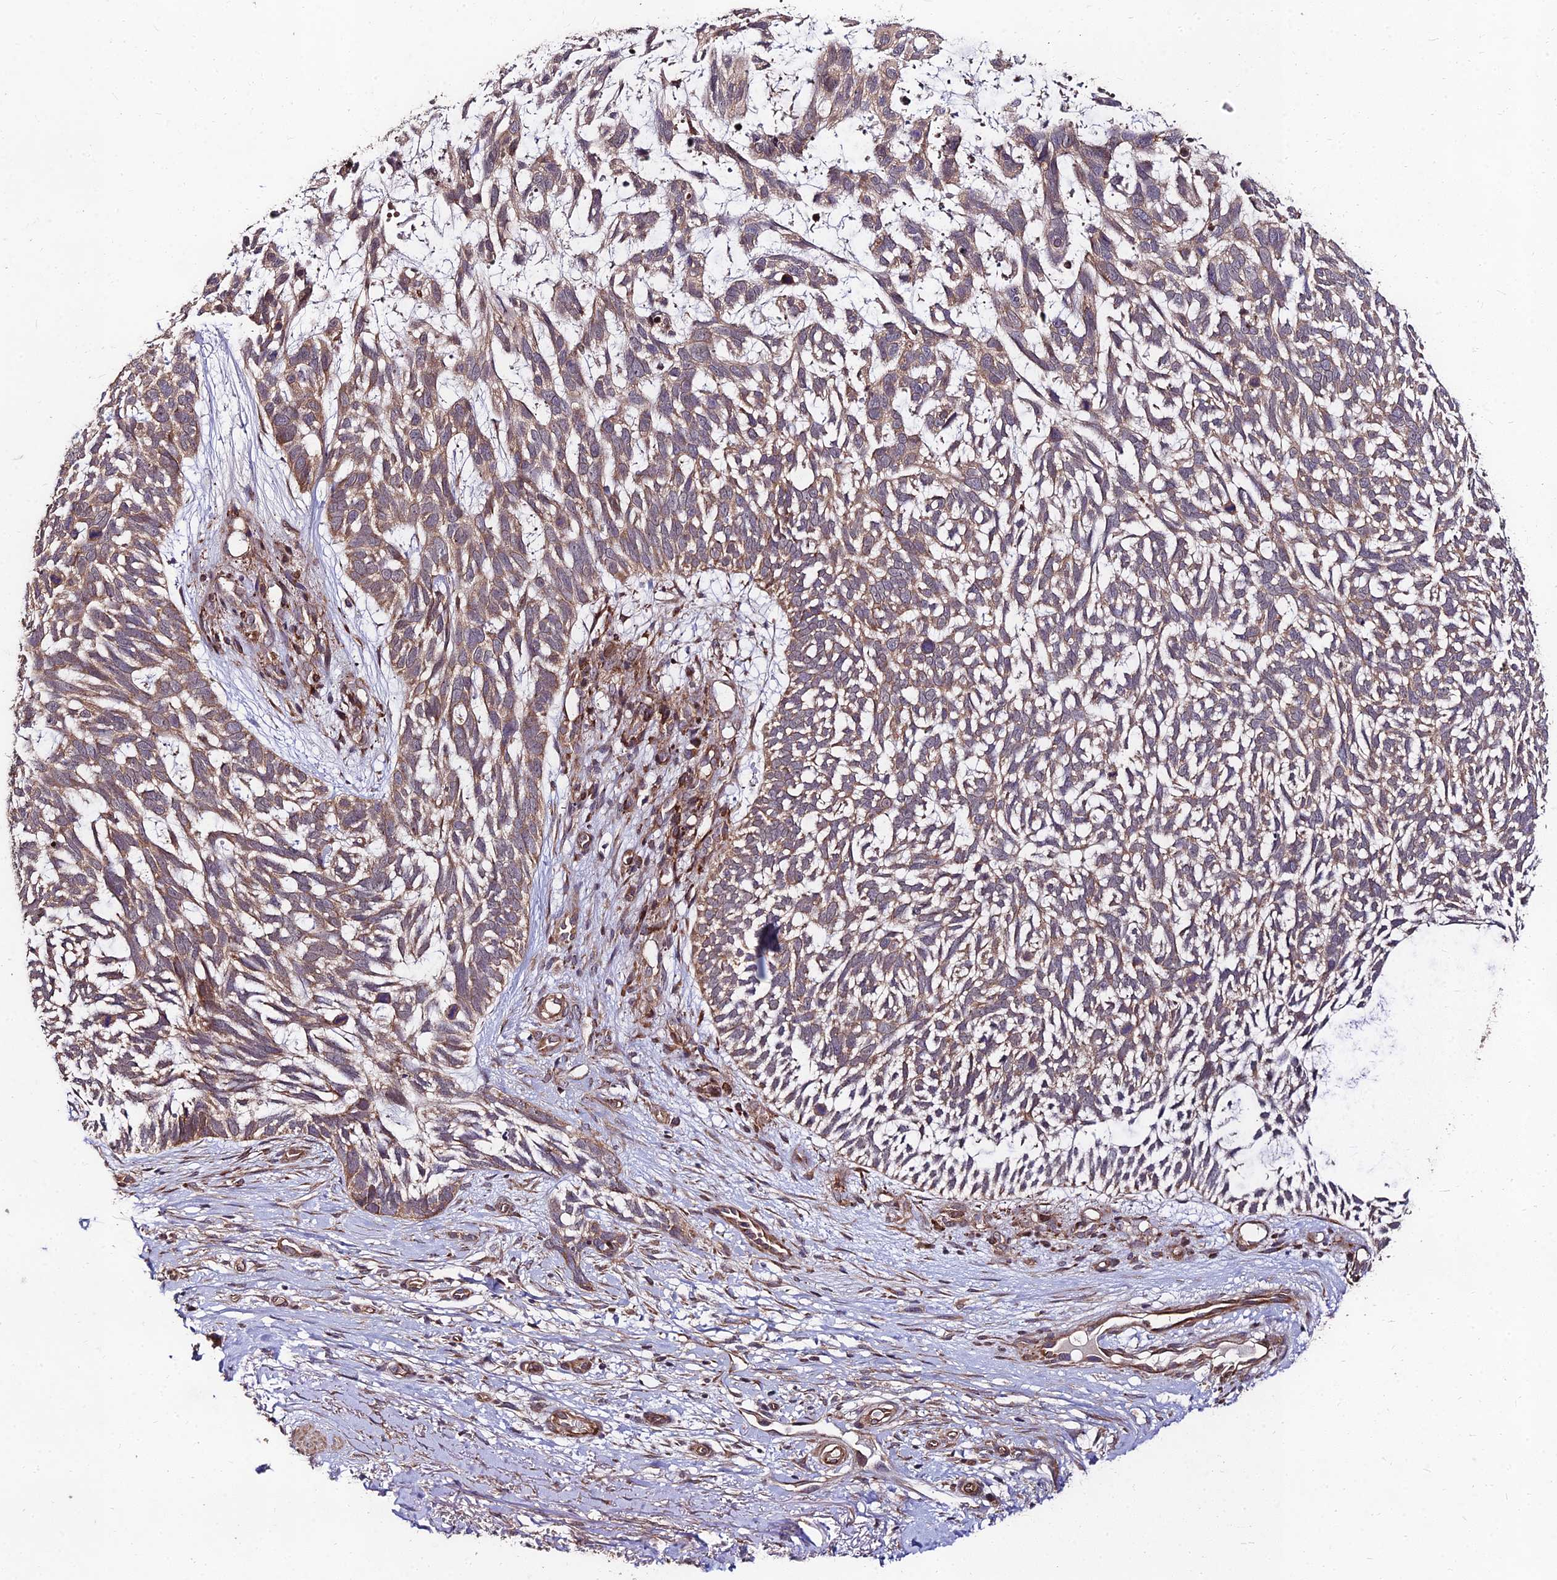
{"staining": {"intensity": "moderate", "quantity": "25%-75%", "location": "cytoplasmic/membranous"}, "tissue": "skin cancer", "cell_type": "Tumor cells", "image_type": "cancer", "snomed": [{"axis": "morphology", "description": "Basal cell carcinoma"}, {"axis": "topography", "description": "Skin"}], "caption": "This histopathology image exhibits immunohistochemistry (IHC) staining of skin cancer (basal cell carcinoma), with medium moderate cytoplasmic/membranous positivity in approximately 25%-75% of tumor cells.", "gene": "MKKS", "patient": {"sex": "male", "age": 88}}